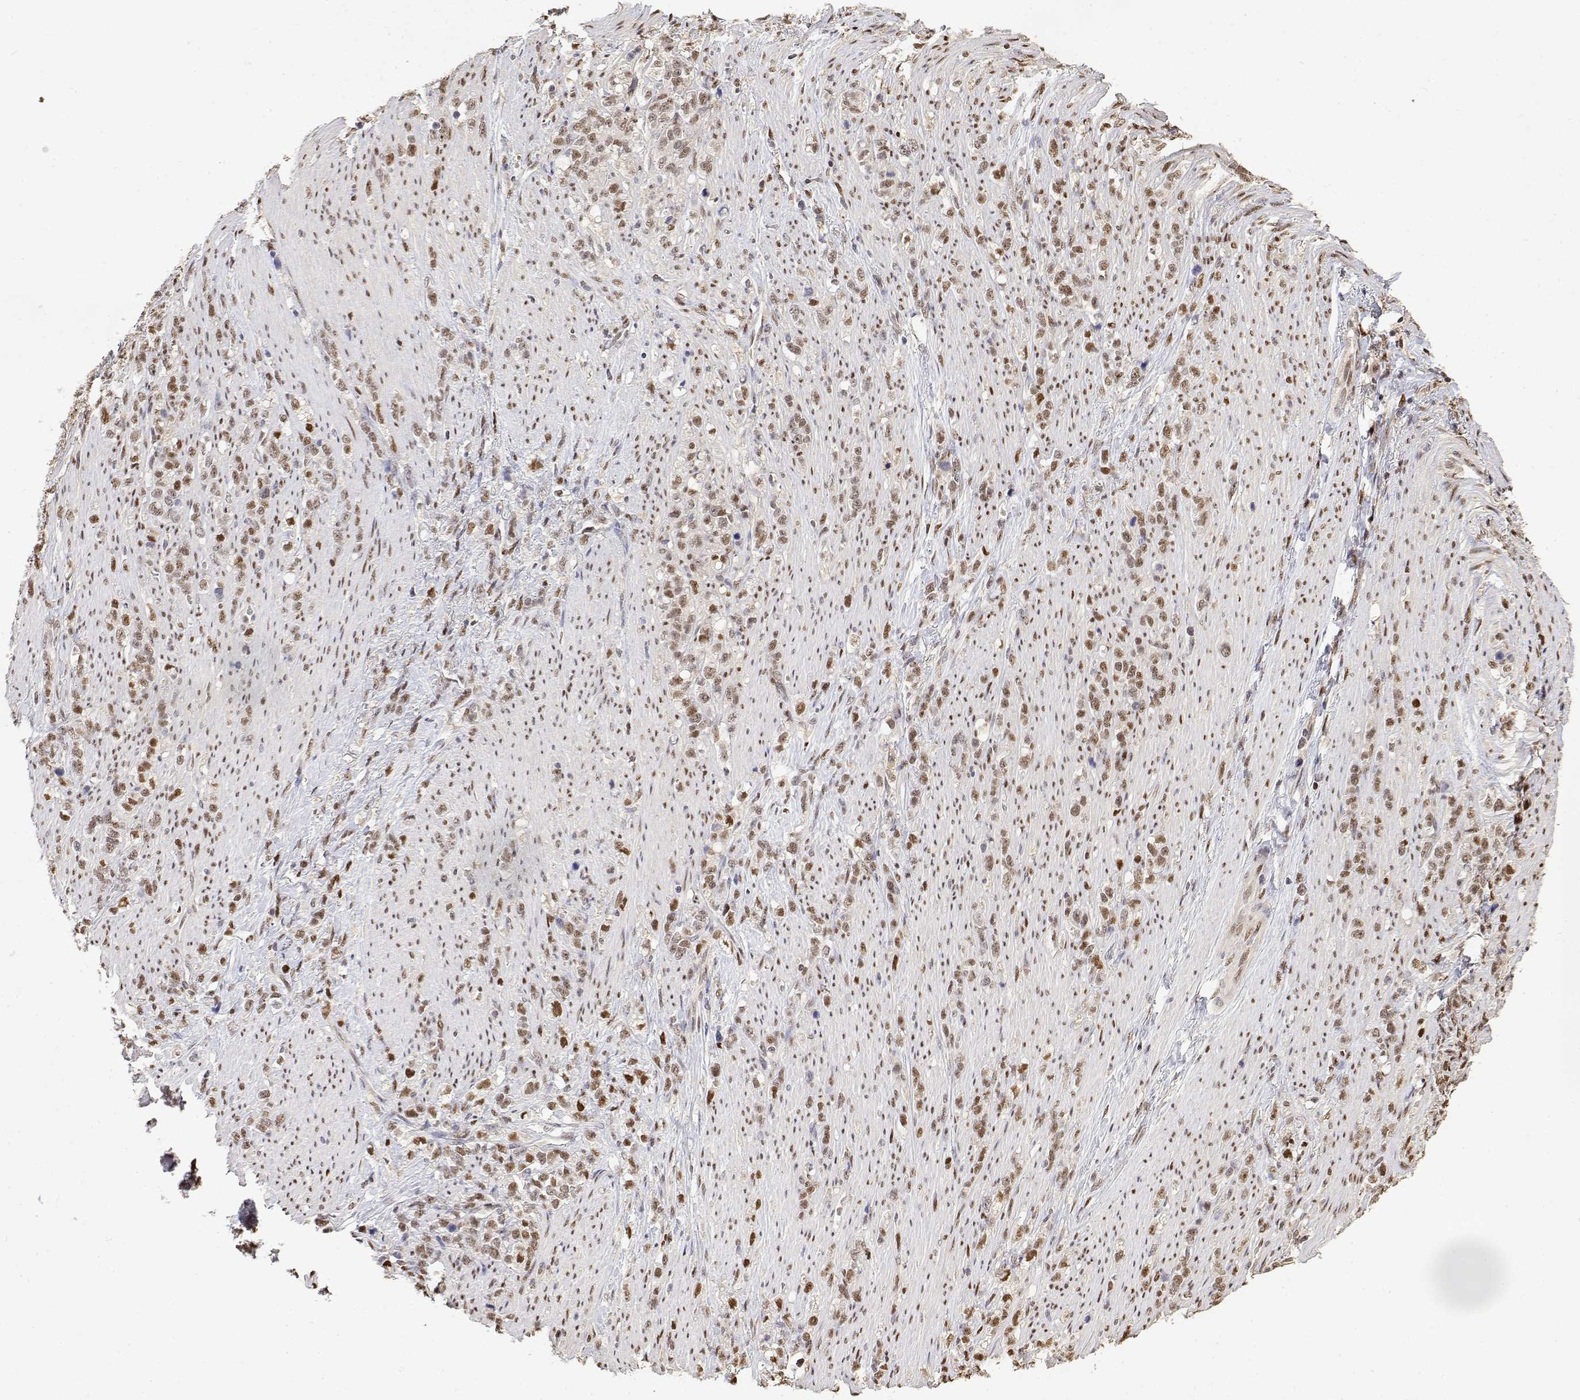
{"staining": {"intensity": "moderate", "quantity": "25%-75%", "location": "nuclear"}, "tissue": "stomach cancer", "cell_type": "Tumor cells", "image_type": "cancer", "snomed": [{"axis": "morphology", "description": "Adenocarcinoma, NOS"}, {"axis": "topography", "description": "Stomach, lower"}], "caption": "IHC image of stomach cancer (adenocarcinoma) stained for a protein (brown), which displays medium levels of moderate nuclear staining in approximately 25%-75% of tumor cells.", "gene": "TPI1", "patient": {"sex": "male", "age": 88}}